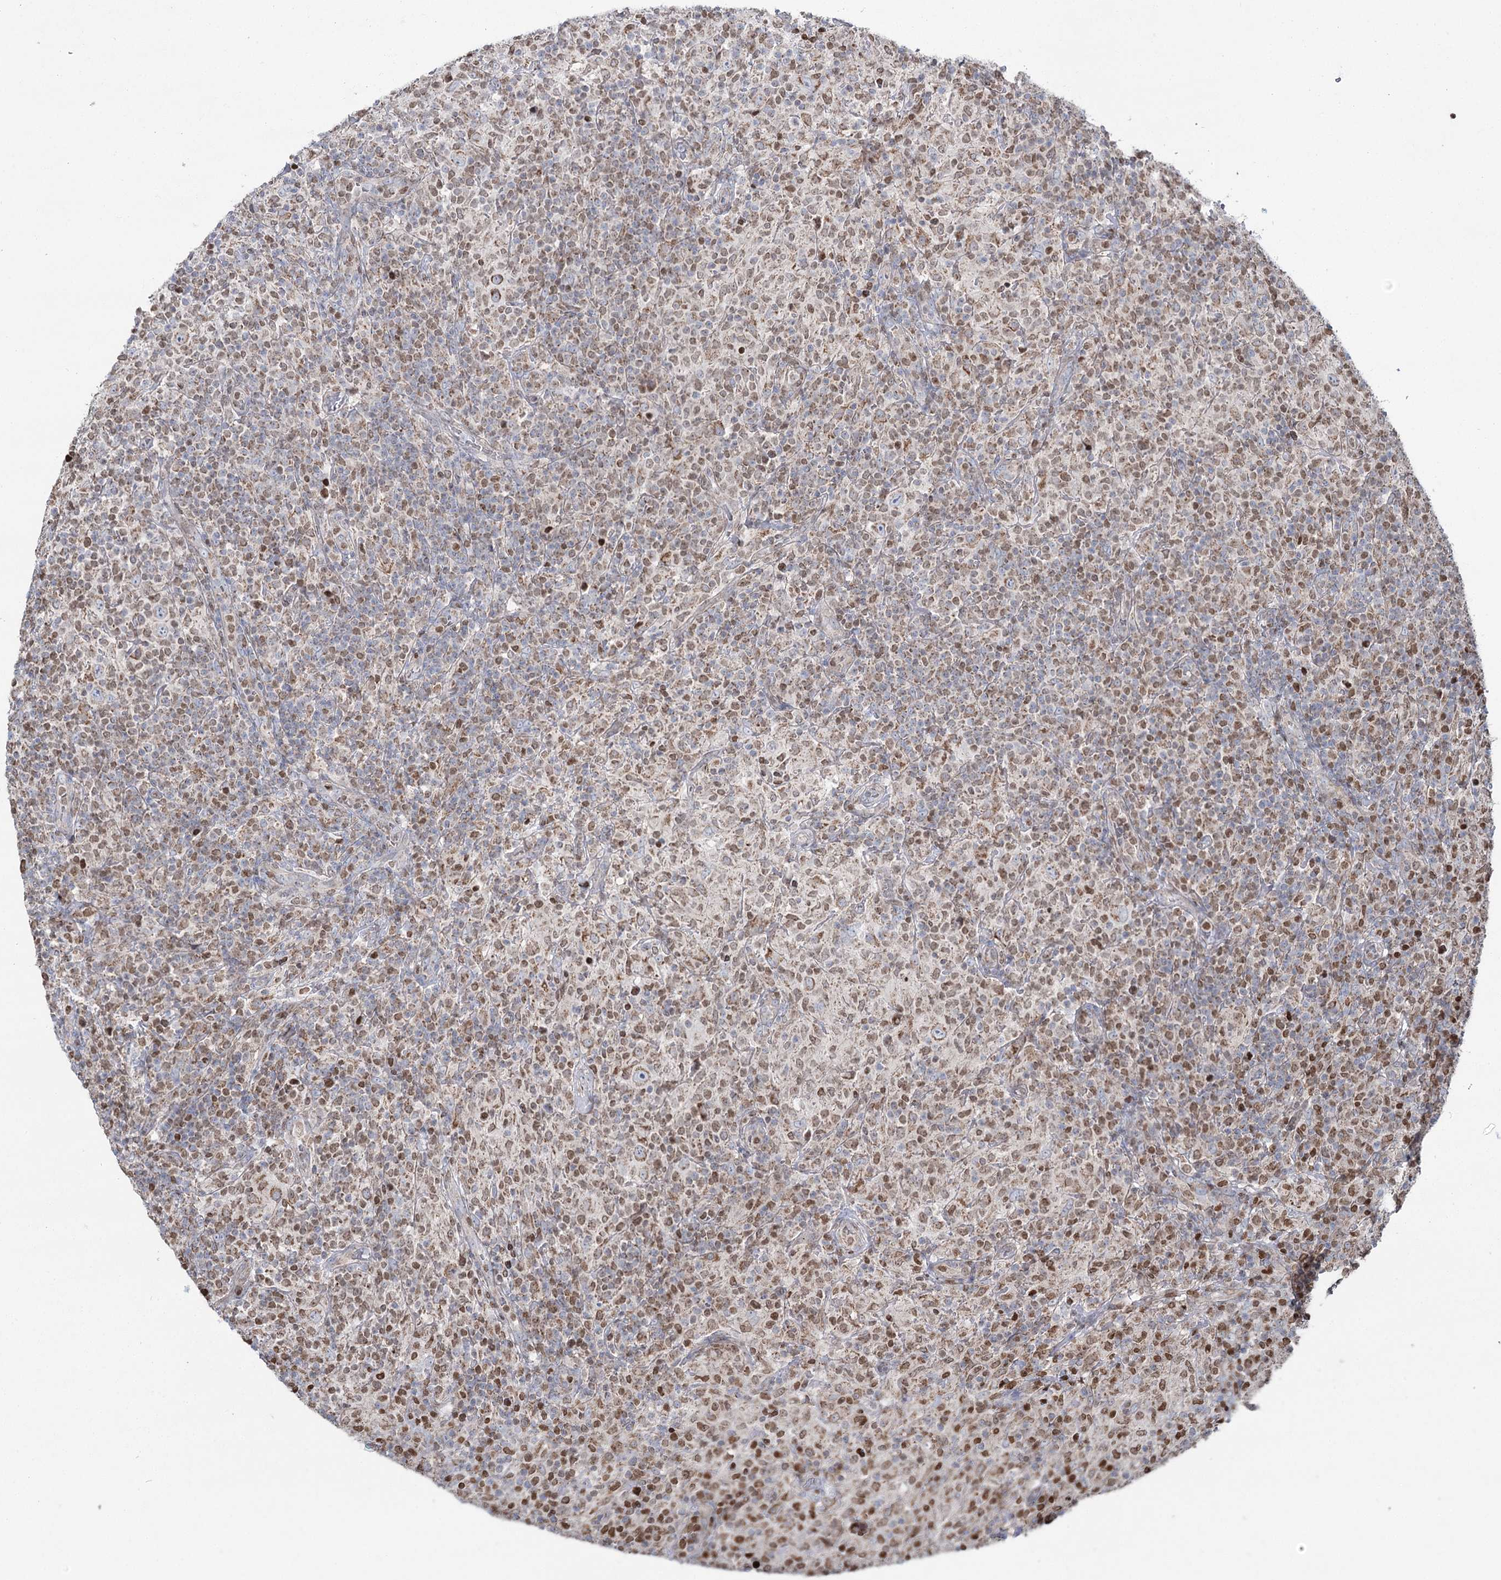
{"staining": {"intensity": "moderate", "quantity": ">75%", "location": "cytoplasmic/membranous"}, "tissue": "lymphoma", "cell_type": "Tumor cells", "image_type": "cancer", "snomed": [{"axis": "morphology", "description": "Hodgkin's disease, NOS"}, {"axis": "topography", "description": "Lymph node"}], "caption": "Immunohistochemical staining of lymphoma demonstrates medium levels of moderate cytoplasmic/membranous protein staining in approximately >75% of tumor cells. (DAB IHC, brown staining for protein, blue staining for nuclei).", "gene": "PDHX", "patient": {"sex": "male", "age": 70}}